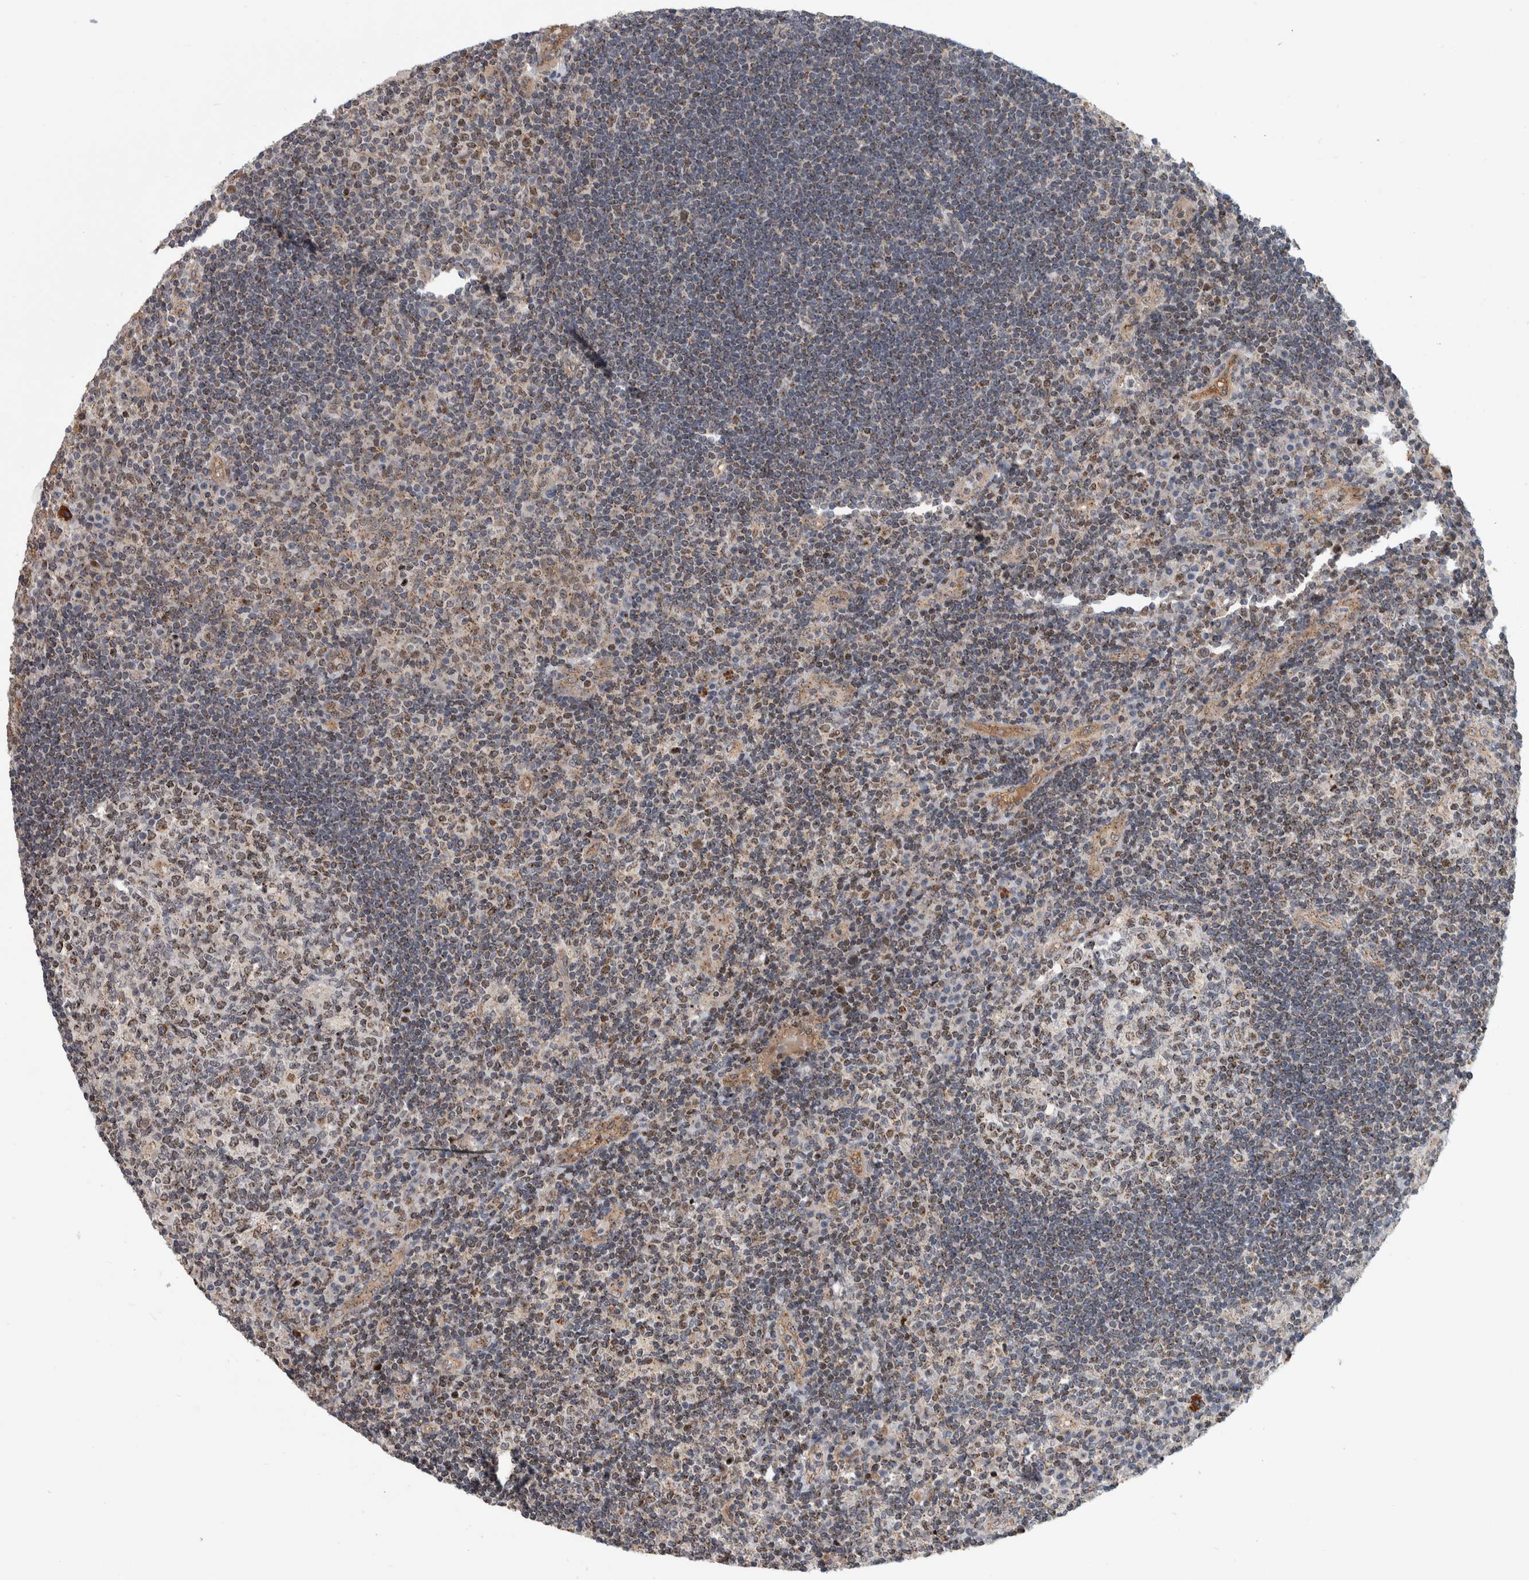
{"staining": {"intensity": "weak", "quantity": ">75%", "location": "cytoplasmic/membranous,nuclear"}, "tissue": "tonsil", "cell_type": "Germinal center cells", "image_type": "normal", "snomed": [{"axis": "morphology", "description": "Normal tissue, NOS"}, {"axis": "topography", "description": "Tonsil"}], "caption": "This is an image of immunohistochemistry (IHC) staining of benign tonsil, which shows weak staining in the cytoplasmic/membranous,nuclear of germinal center cells.", "gene": "MSL1", "patient": {"sex": "female", "age": 40}}